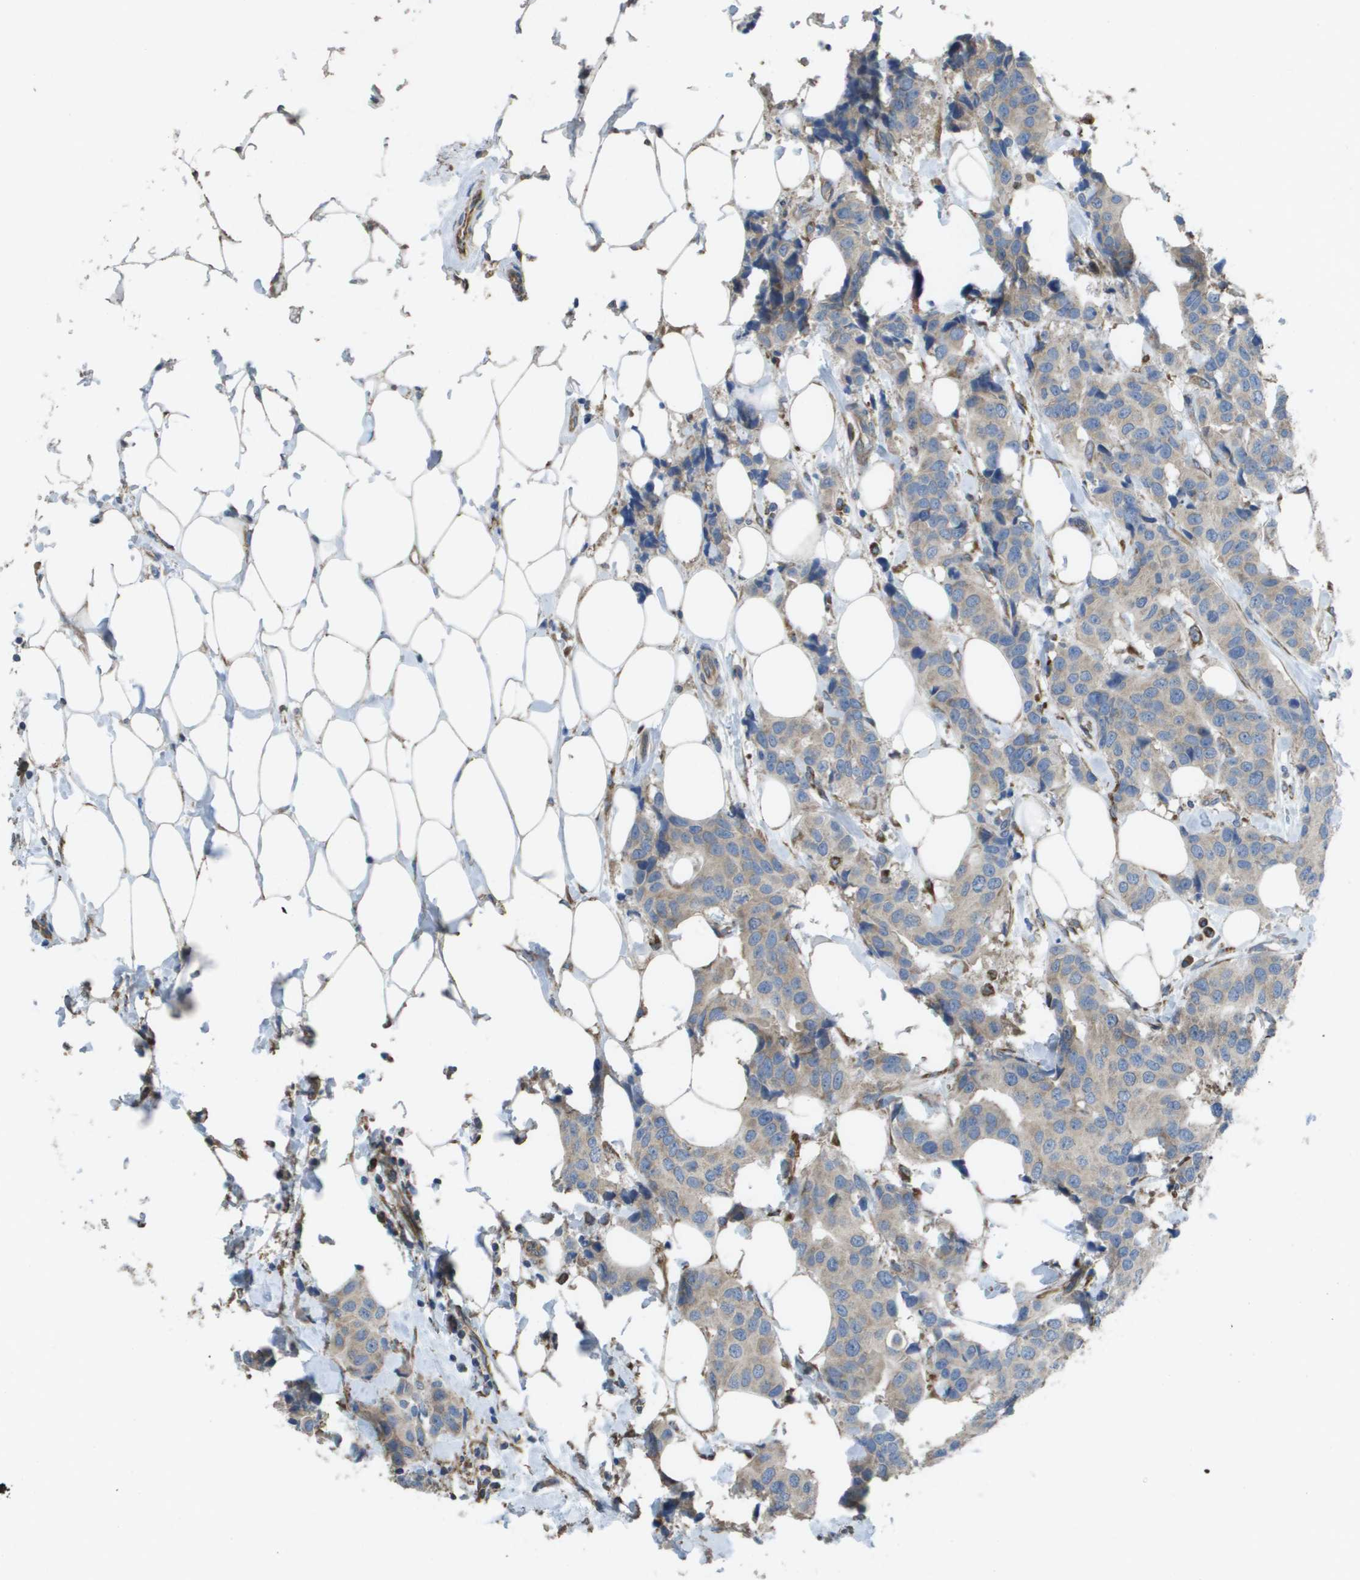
{"staining": {"intensity": "weak", "quantity": ">75%", "location": "cytoplasmic/membranous"}, "tissue": "breast cancer", "cell_type": "Tumor cells", "image_type": "cancer", "snomed": [{"axis": "morphology", "description": "Normal tissue, NOS"}, {"axis": "morphology", "description": "Duct carcinoma"}, {"axis": "topography", "description": "Breast"}], "caption": "Approximately >75% of tumor cells in human infiltrating ductal carcinoma (breast) show weak cytoplasmic/membranous protein positivity as visualized by brown immunohistochemical staining.", "gene": "CLCN2", "patient": {"sex": "female", "age": 39}}